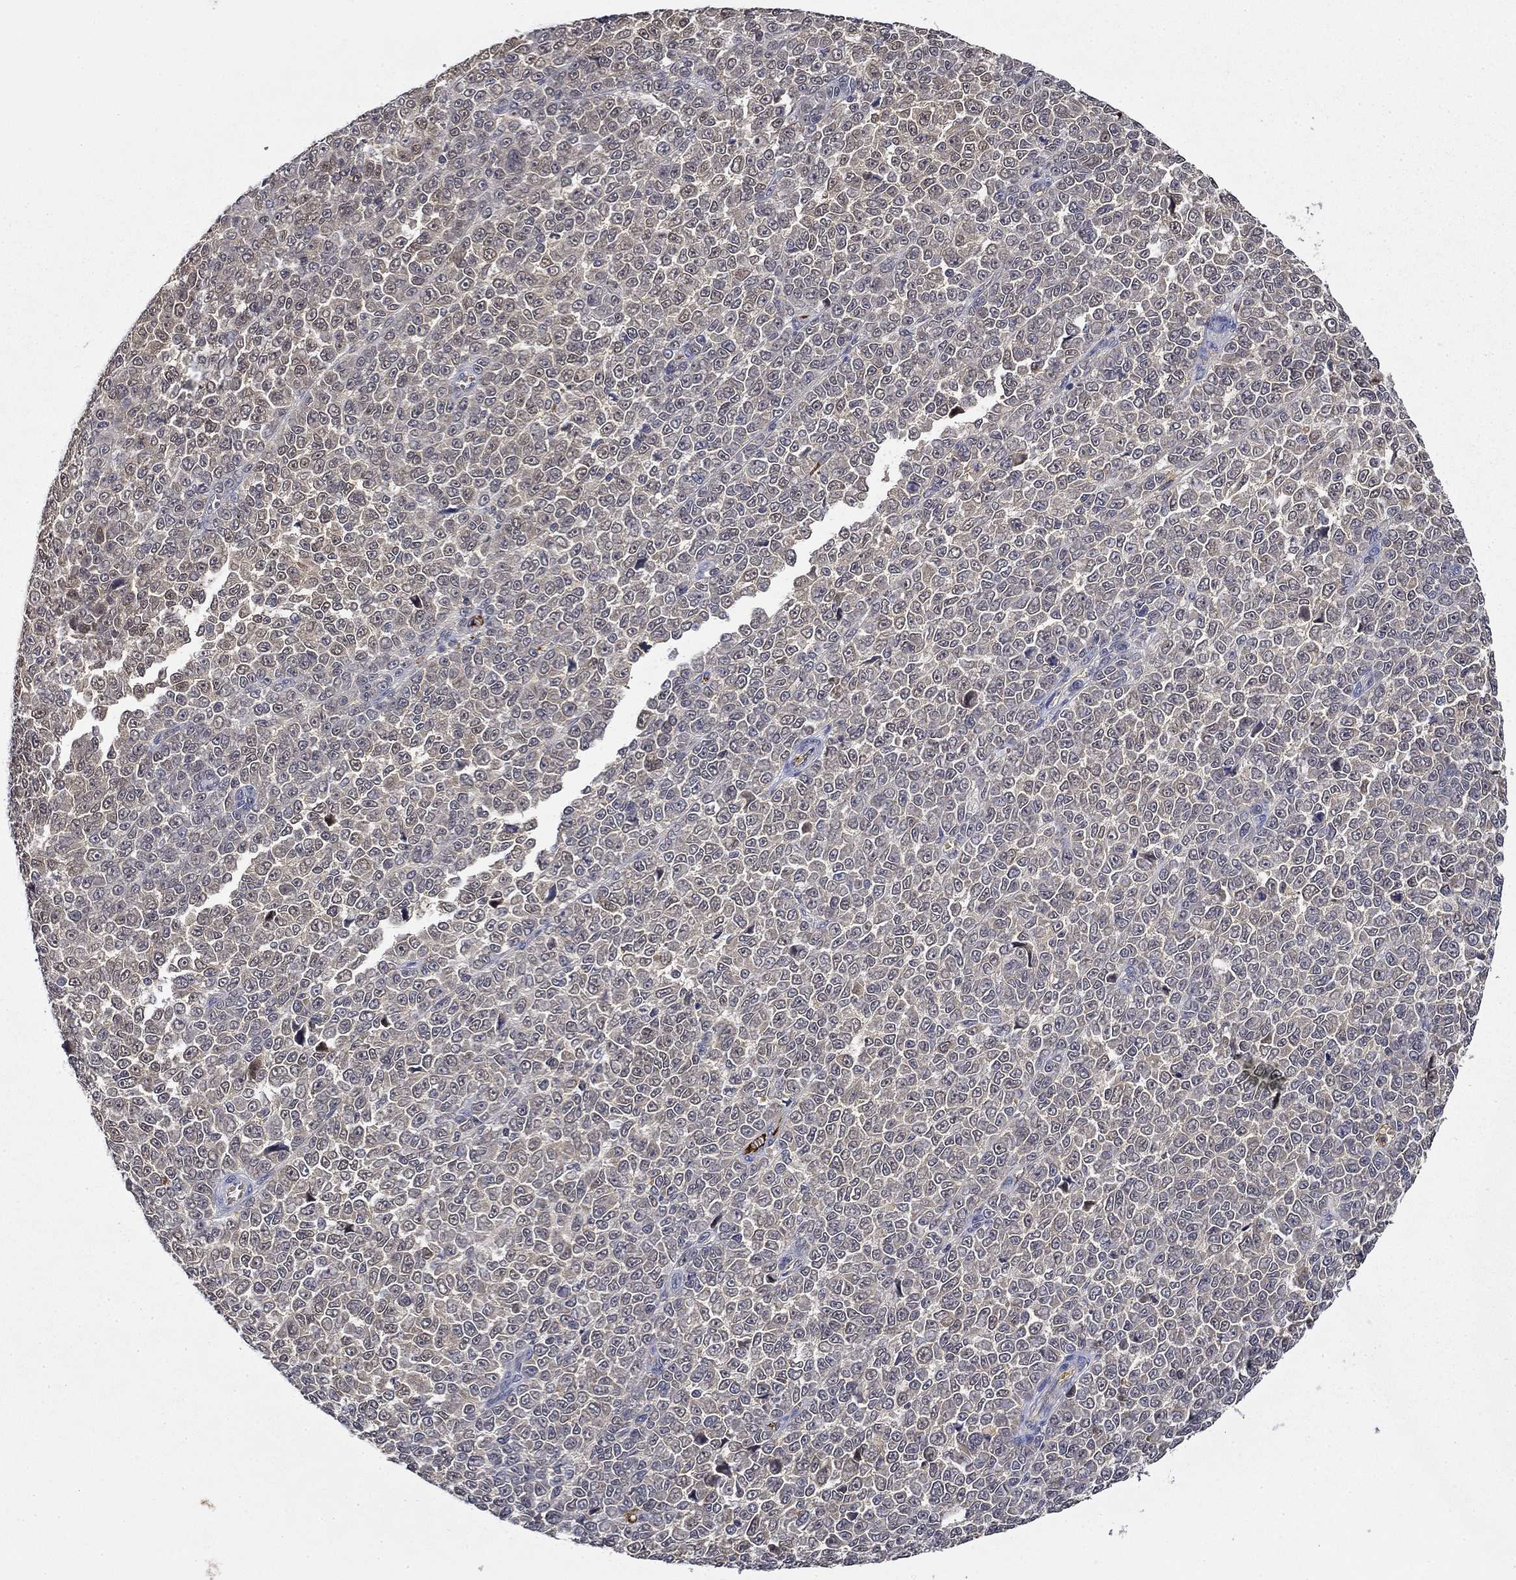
{"staining": {"intensity": "negative", "quantity": "none", "location": "none"}, "tissue": "melanoma", "cell_type": "Tumor cells", "image_type": "cancer", "snomed": [{"axis": "morphology", "description": "Malignant melanoma, NOS"}, {"axis": "topography", "description": "Skin"}], "caption": "Malignant melanoma was stained to show a protein in brown. There is no significant positivity in tumor cells.", "gene": "DDTL", "patient": {"sex": "female", "age": 95}}